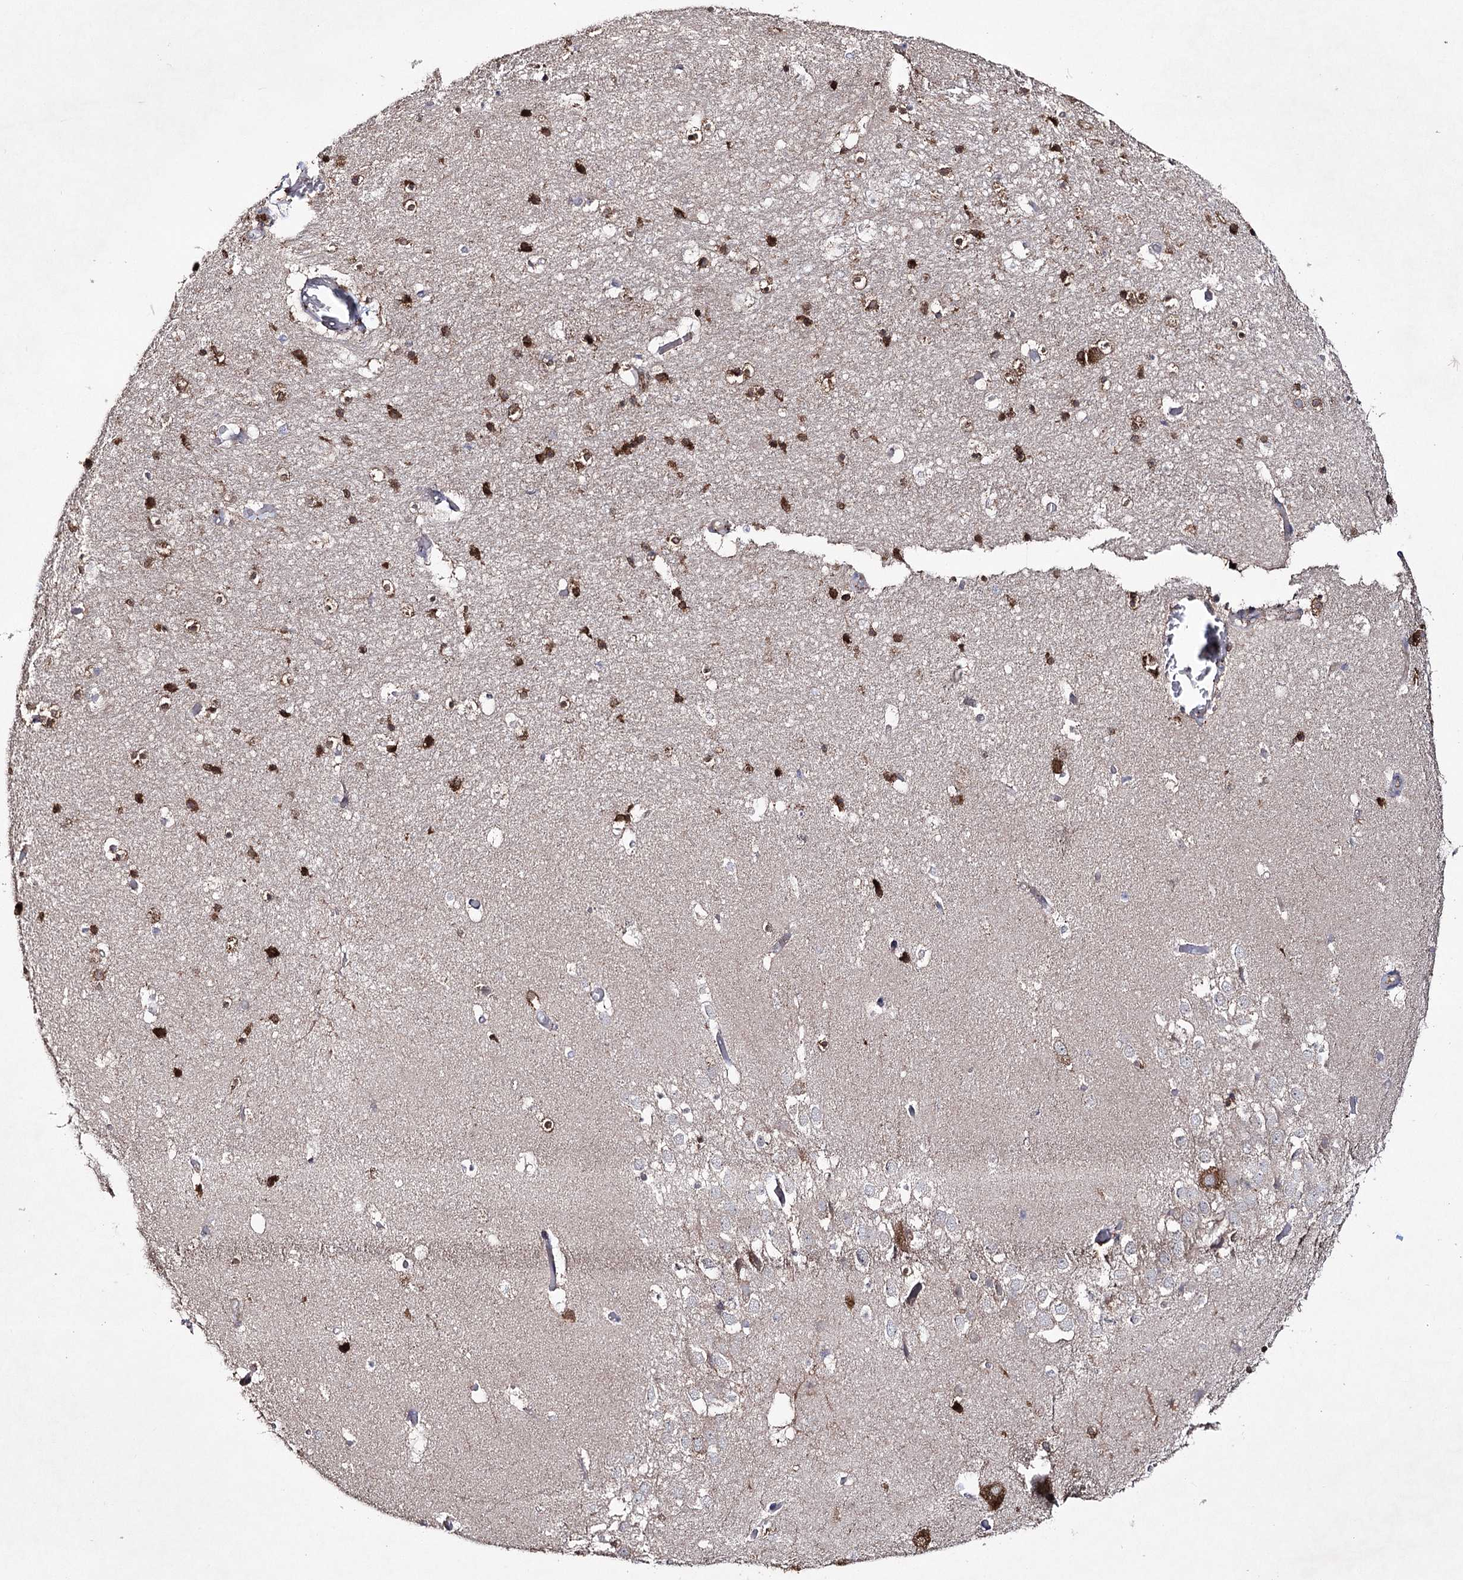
{"staining": {"intensity": "strong", "quantity": "25%-75%", "location": "cytoplasmic/membranous"}, "tissue": "hippocampus", "cell_type": "Glial cells", "image_type": "normal", "snomed": [{"axis": "morphology", "description": "Normal tissue, NOS"}, {"axis": "topography", "description": "Hippocampus"}], "caption": "Protein analysis of normal hippocampus shows strong cytoplasmic/membranous expression in about 25%-75% of glial cells. (Brightfield microscopy of DAB IHC at high magnification).", "gene": "SEMA4G", "patient": {"sex": "female", "age": 52}}